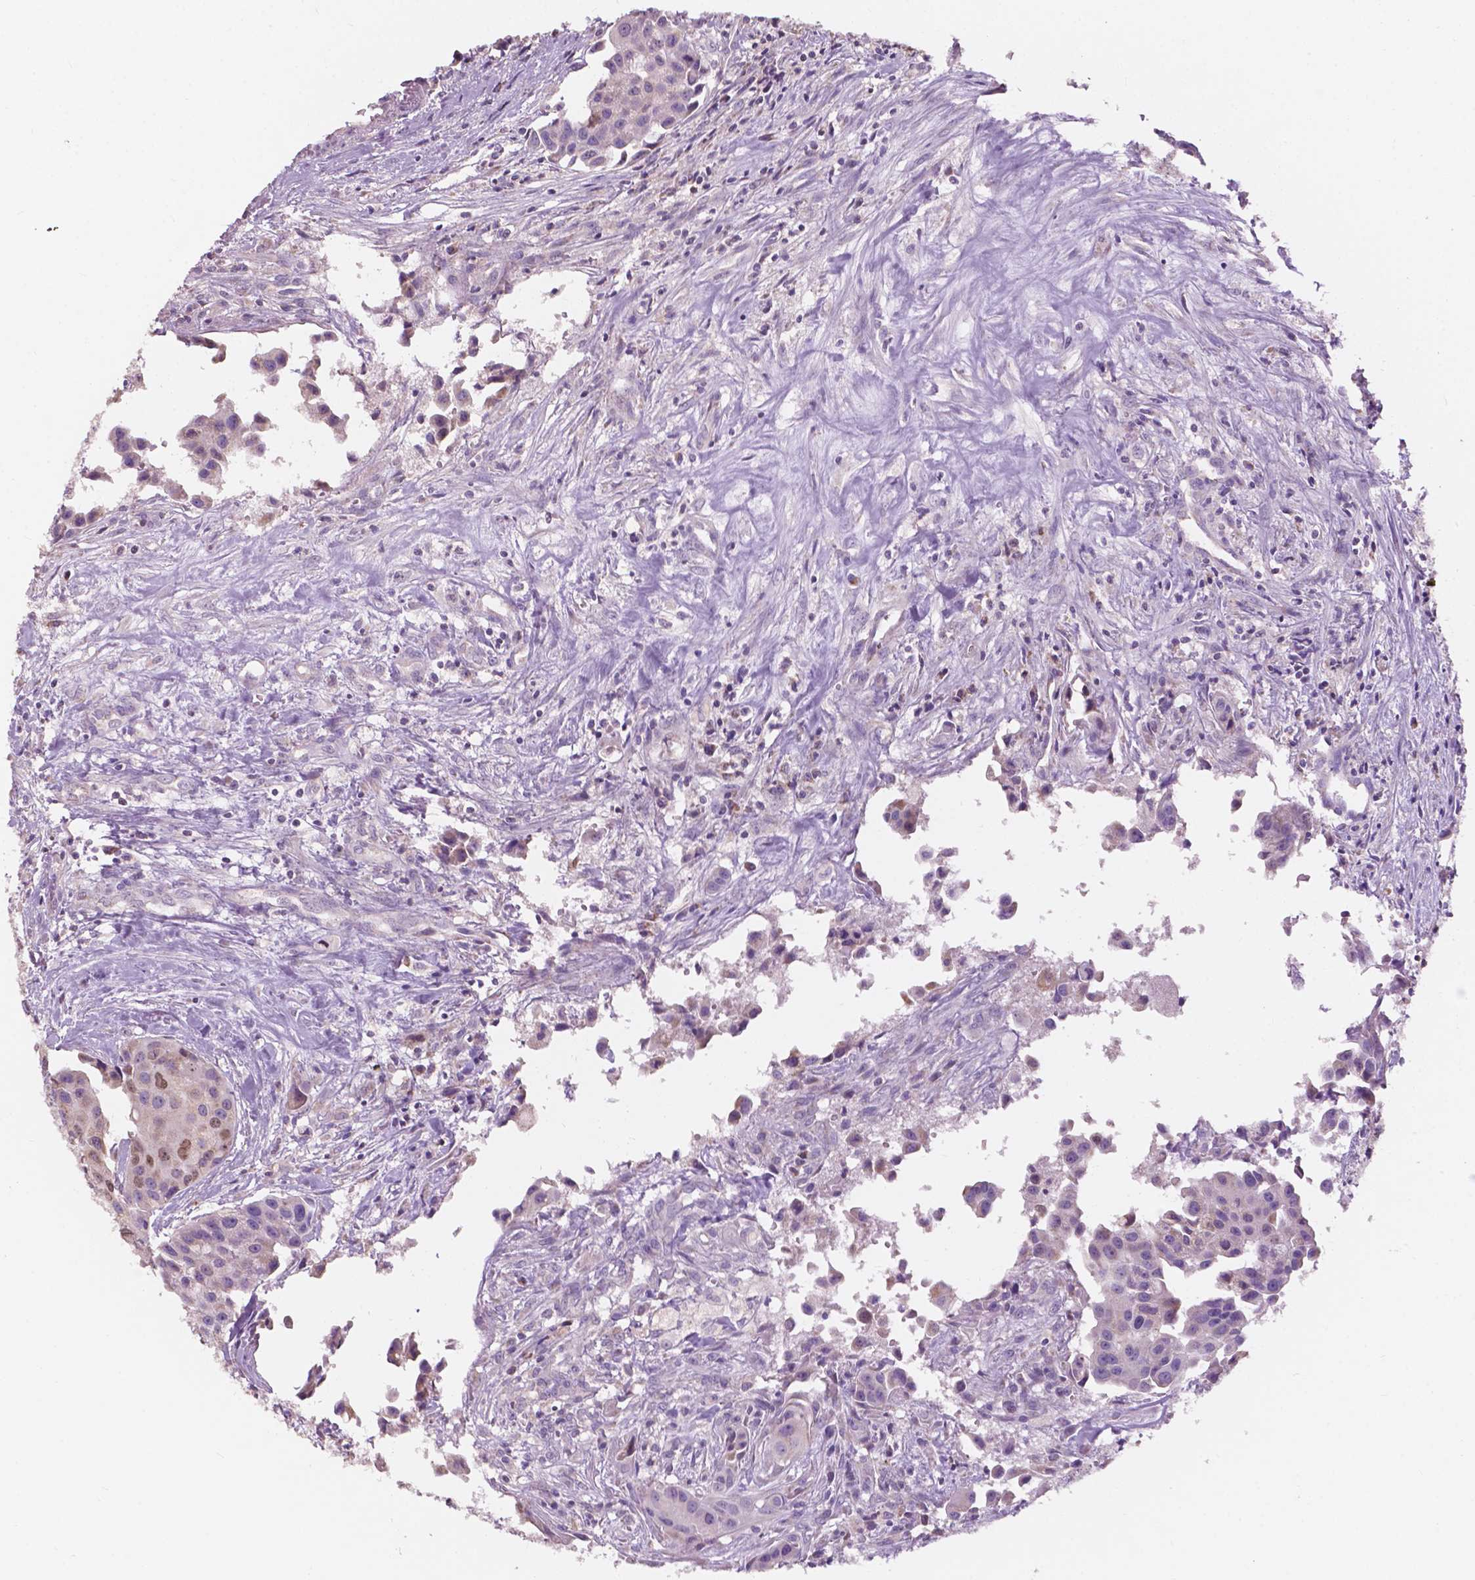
{"staining": {"intensity": "moderate", "quantity": "<25%", "location": "nuclear"}, "tissue": "head and neck cancer", "cell_type": "Tumor cells", "image_type": "cancer", "snomed": [{"axis": "morphology", "description": "Adenocarcinoma, NOS"}, {"axis": "topography", "description": "Head-Neck"}], "caption": "Human head and neck cancer stained for a protein (brown) demonstrates moderate nuclear positive positivity in approximately <25% of tumor cells.", "gene": "NDUFS1", "patient": {"sex": "male", "age": 76}}